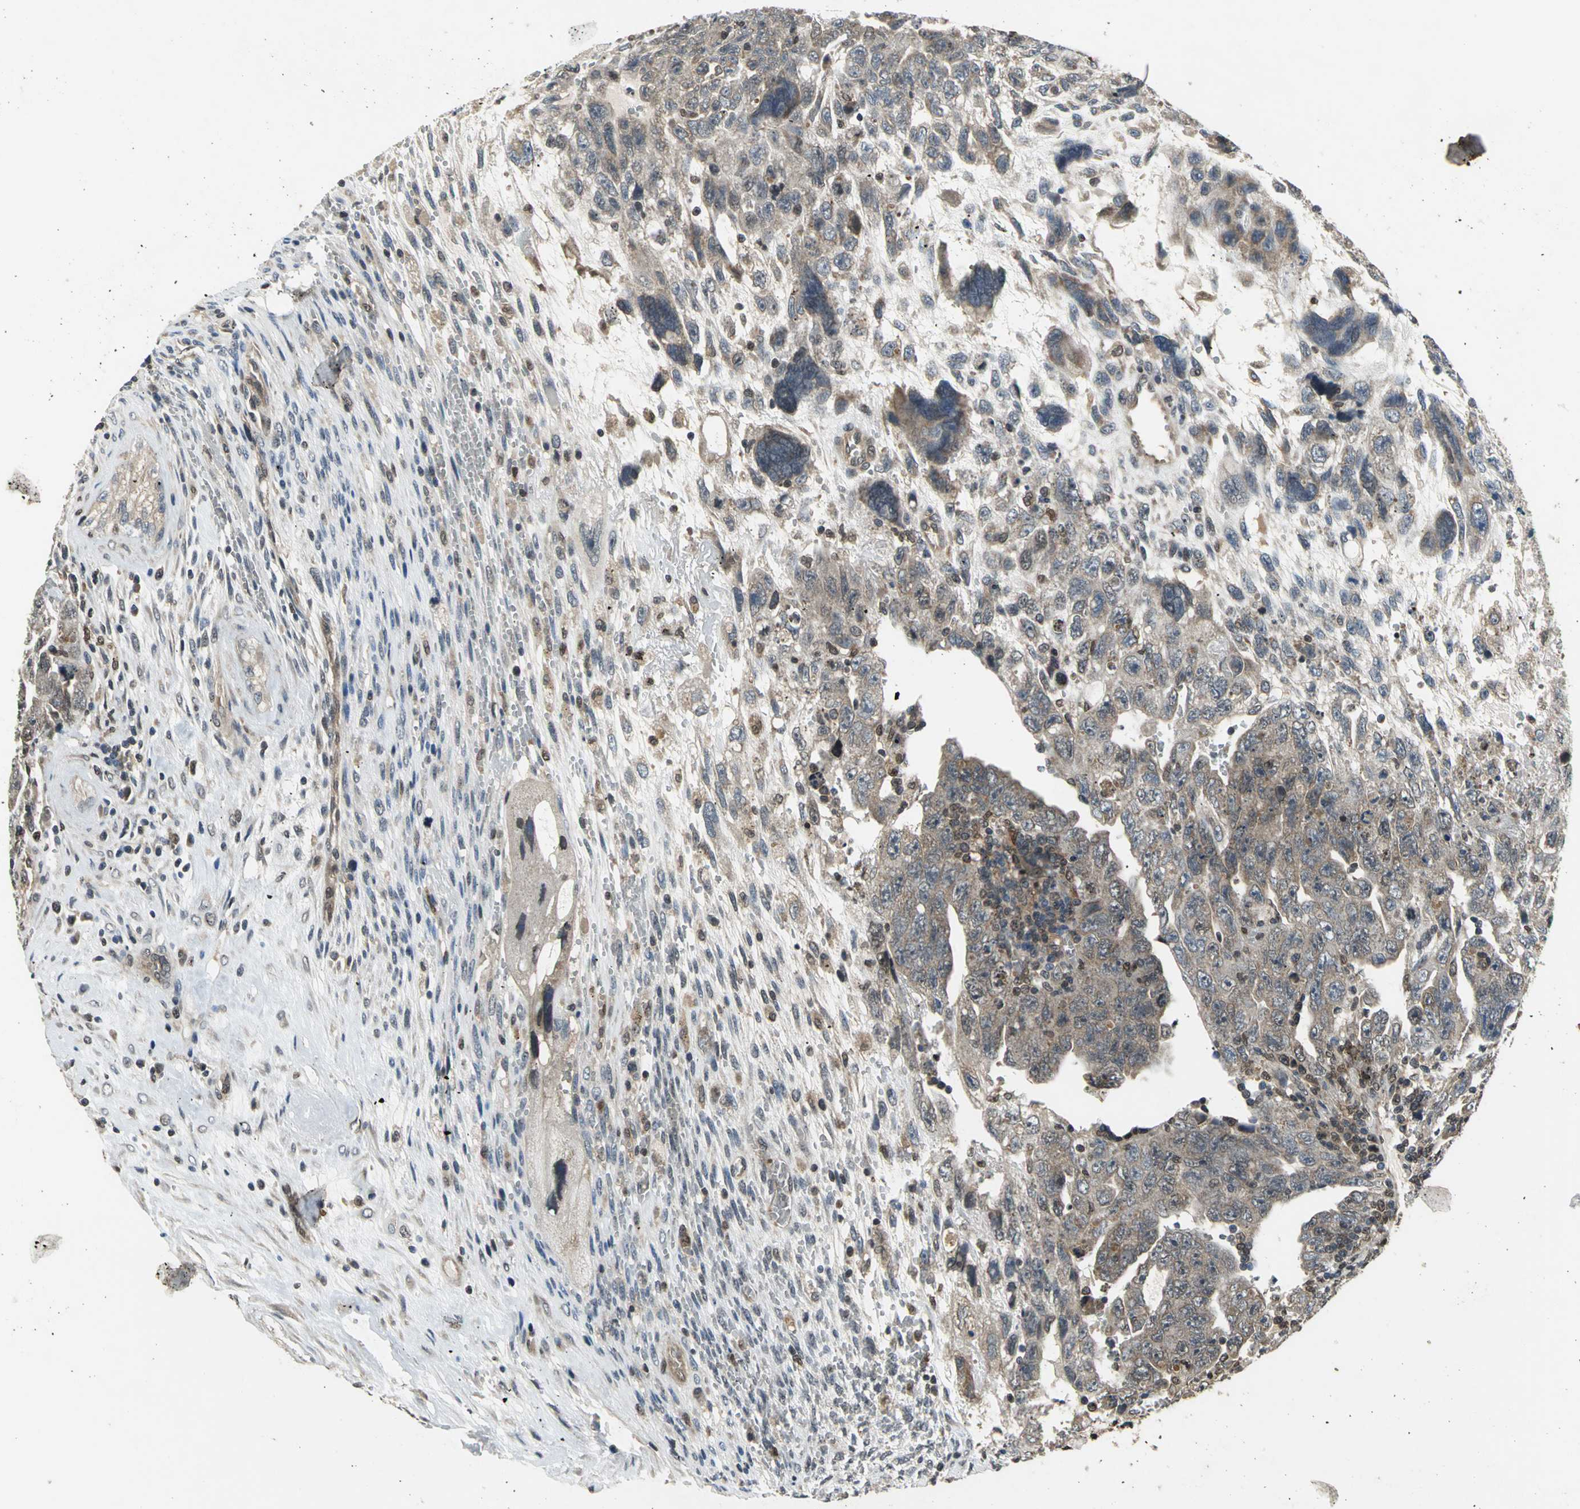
{"staining": {"intensity": "moderate", "quantity": ">75%", "location": "cytoplasmic/membranous"}, "tissue": "testis cancer", "cell_type": "Tumor cells", "image_type": "cancer", "snomed": [{"axis": "morphology", "description": "Carcinoma, Embryonal, NOS"}, {"axis": "topography", "description": "Testis"}], "caption": "Immunohistochemical staining of embryonal carcinoma (testis) exhibits medium levels of moderate cytoplasmic/membranous protein staining in about >75% of tumor cells.", "gene": "AHR", "patient": {"sex": "male", "age": 28}}